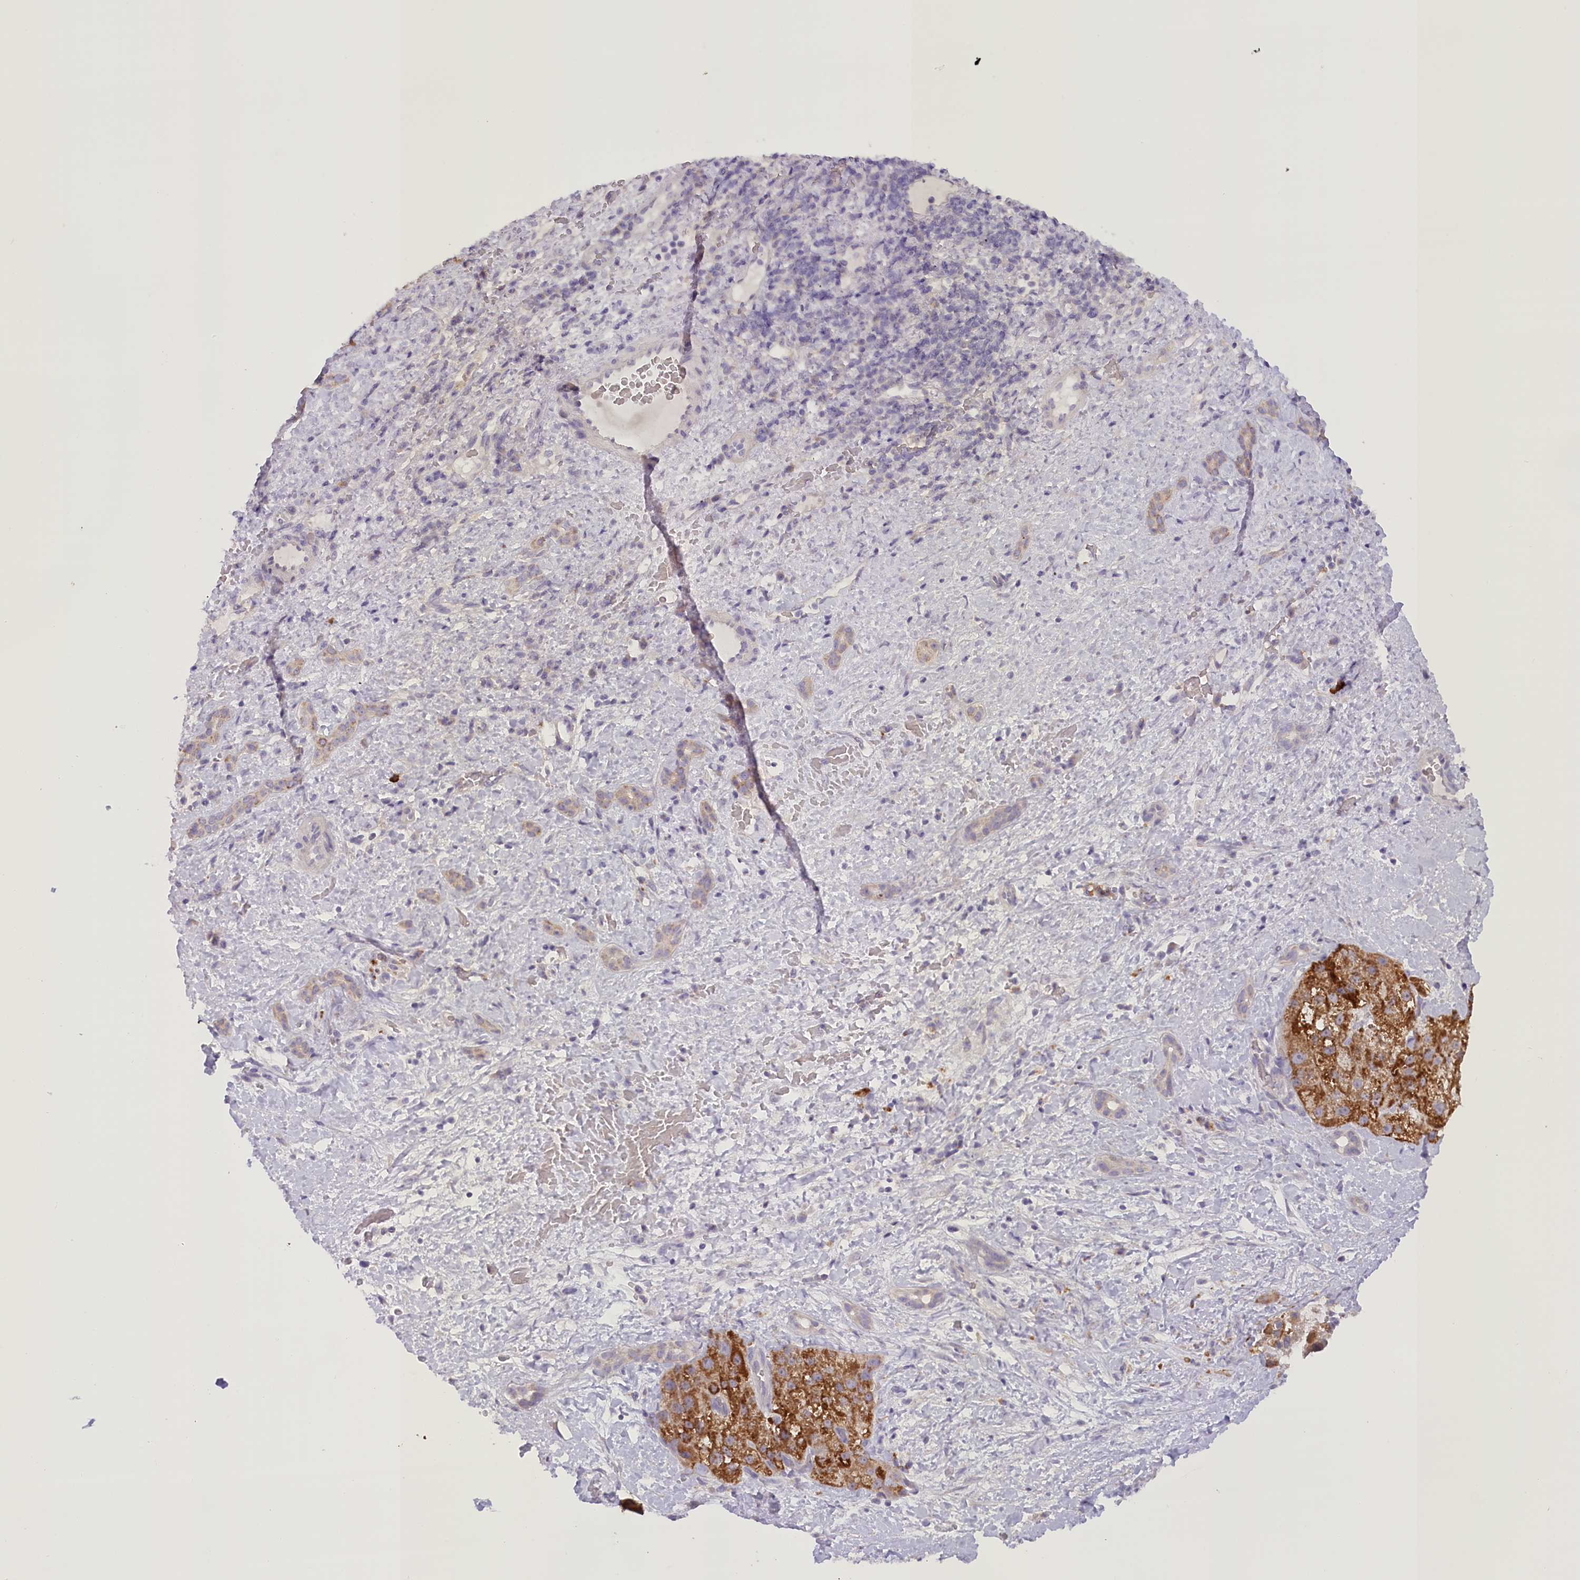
{"staining": {"intensity": "strong", "quantity": "25%-75%", "location": "cytoplasmic/membranous"}, "tissue": "liver cancer", "cell_type": "Tumor cells", "image_type": "cancer", "snomed": [{"axis": "morphology", "description": "Normal tissue, NOS"}, {"axis": "morphology", "description": "Carcinoma, Hepatocellular, NOS"}, {"axis": "topography", "description": "Liver"}], "caption": "Brown immunohistochemical staining in human liver hepatocellular carcinoma reveals strong cytoplasmic/membranous staining in approximately 25%-75% of tumor cells.", "gene": "DCUN1D1", "patient": {"sex": "male", "age": 57}}